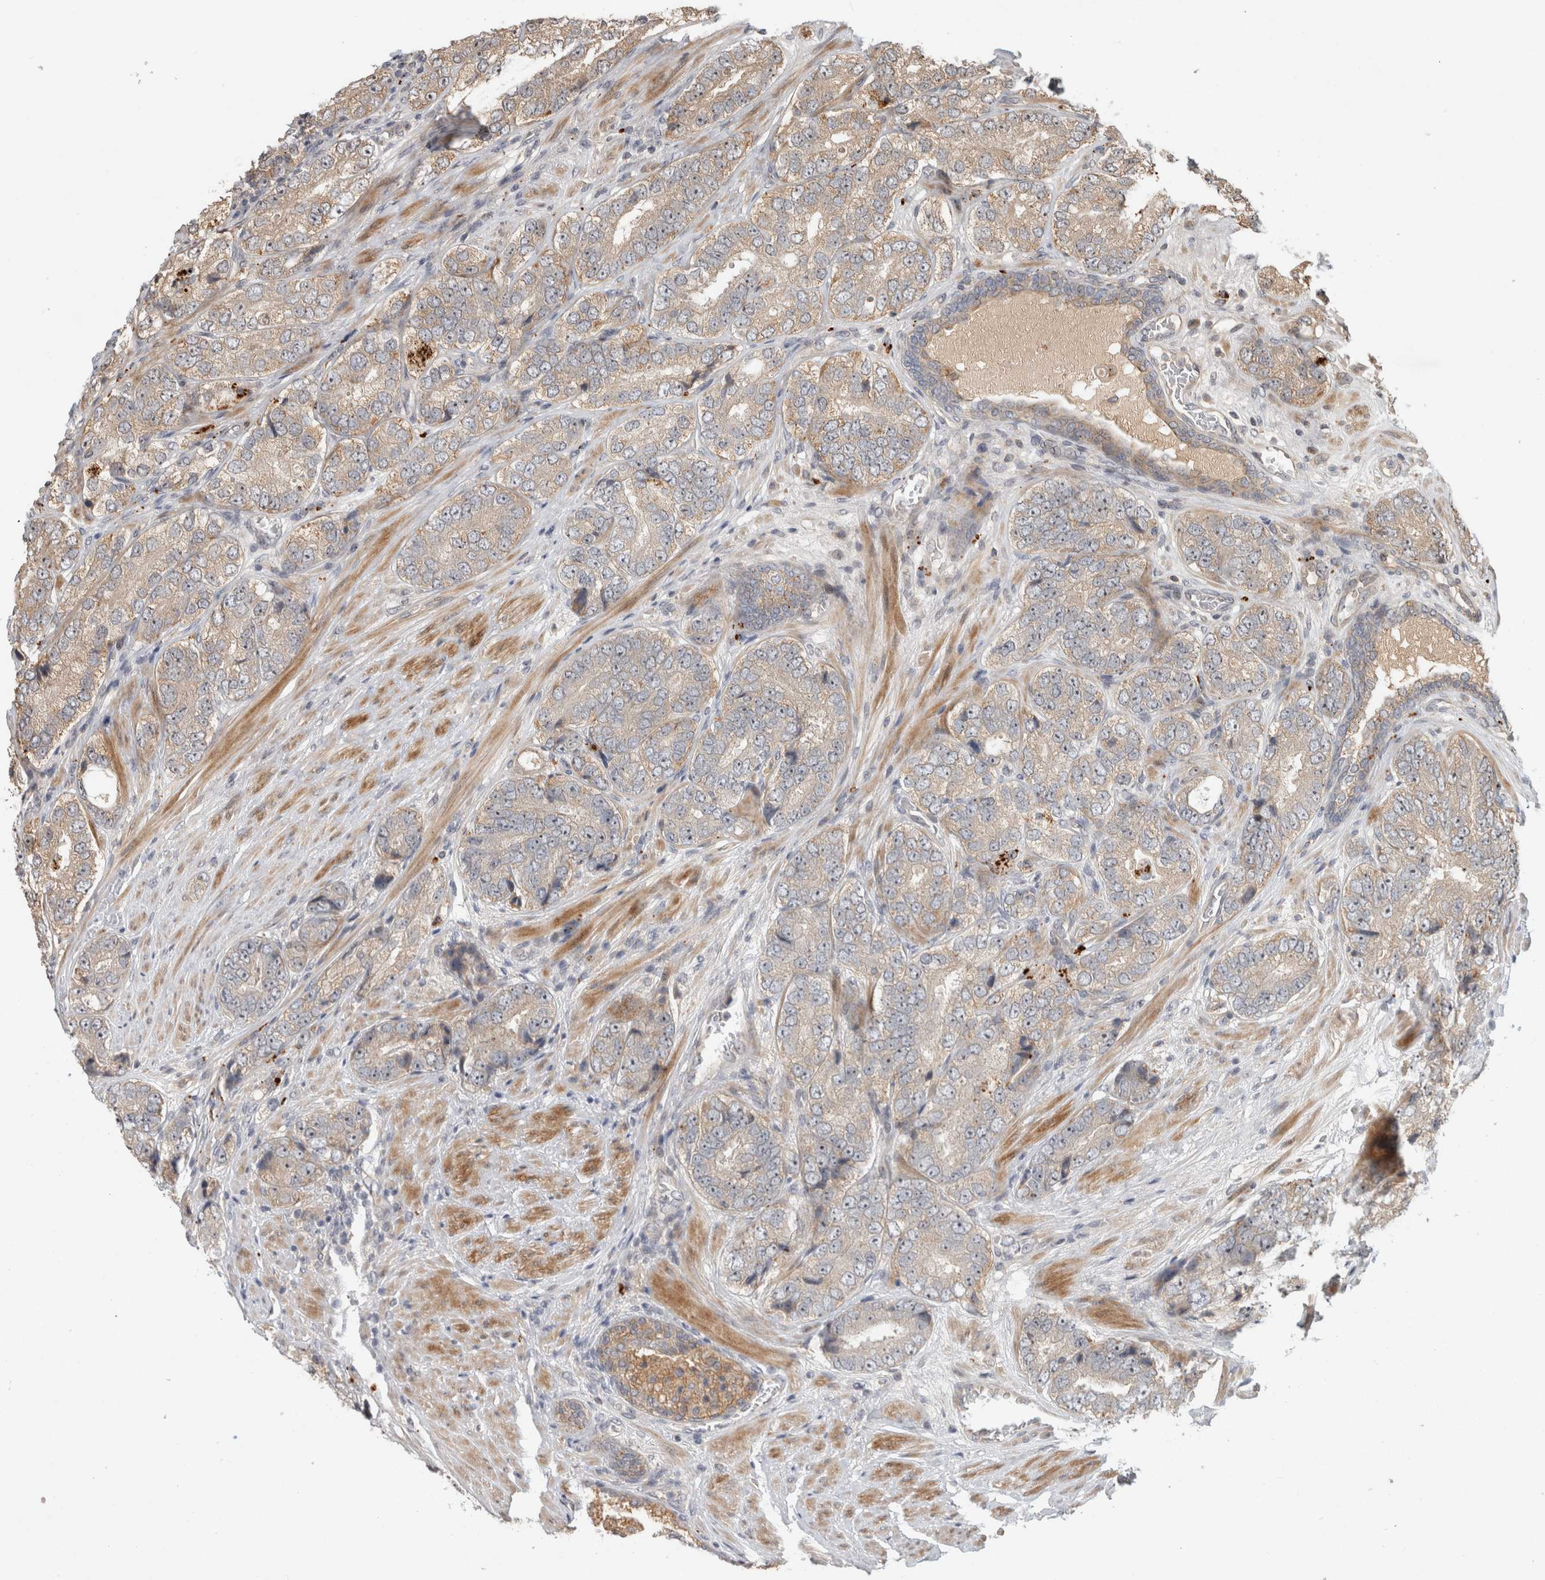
{"staining": {"intensity": "weak", "quantity": "<25%", "location": "cytoplasmic/membranous"}, "tissue": "prostate cancer", "cell_type": "Tumor cells", "image_type": "cancer", "snomed": [{"axis": "morphology", "description": "Adenocarcinoma, High grade"}, {"axis": "topography", "description": "Prostate"}], "caption": "Human prostate adenocarcinoma (high-grade) stained for a protein using IHC reveals no expression in tumor cells.", "gene": "PITPNC1", "patient": {"sex": "male", "age": 56}}